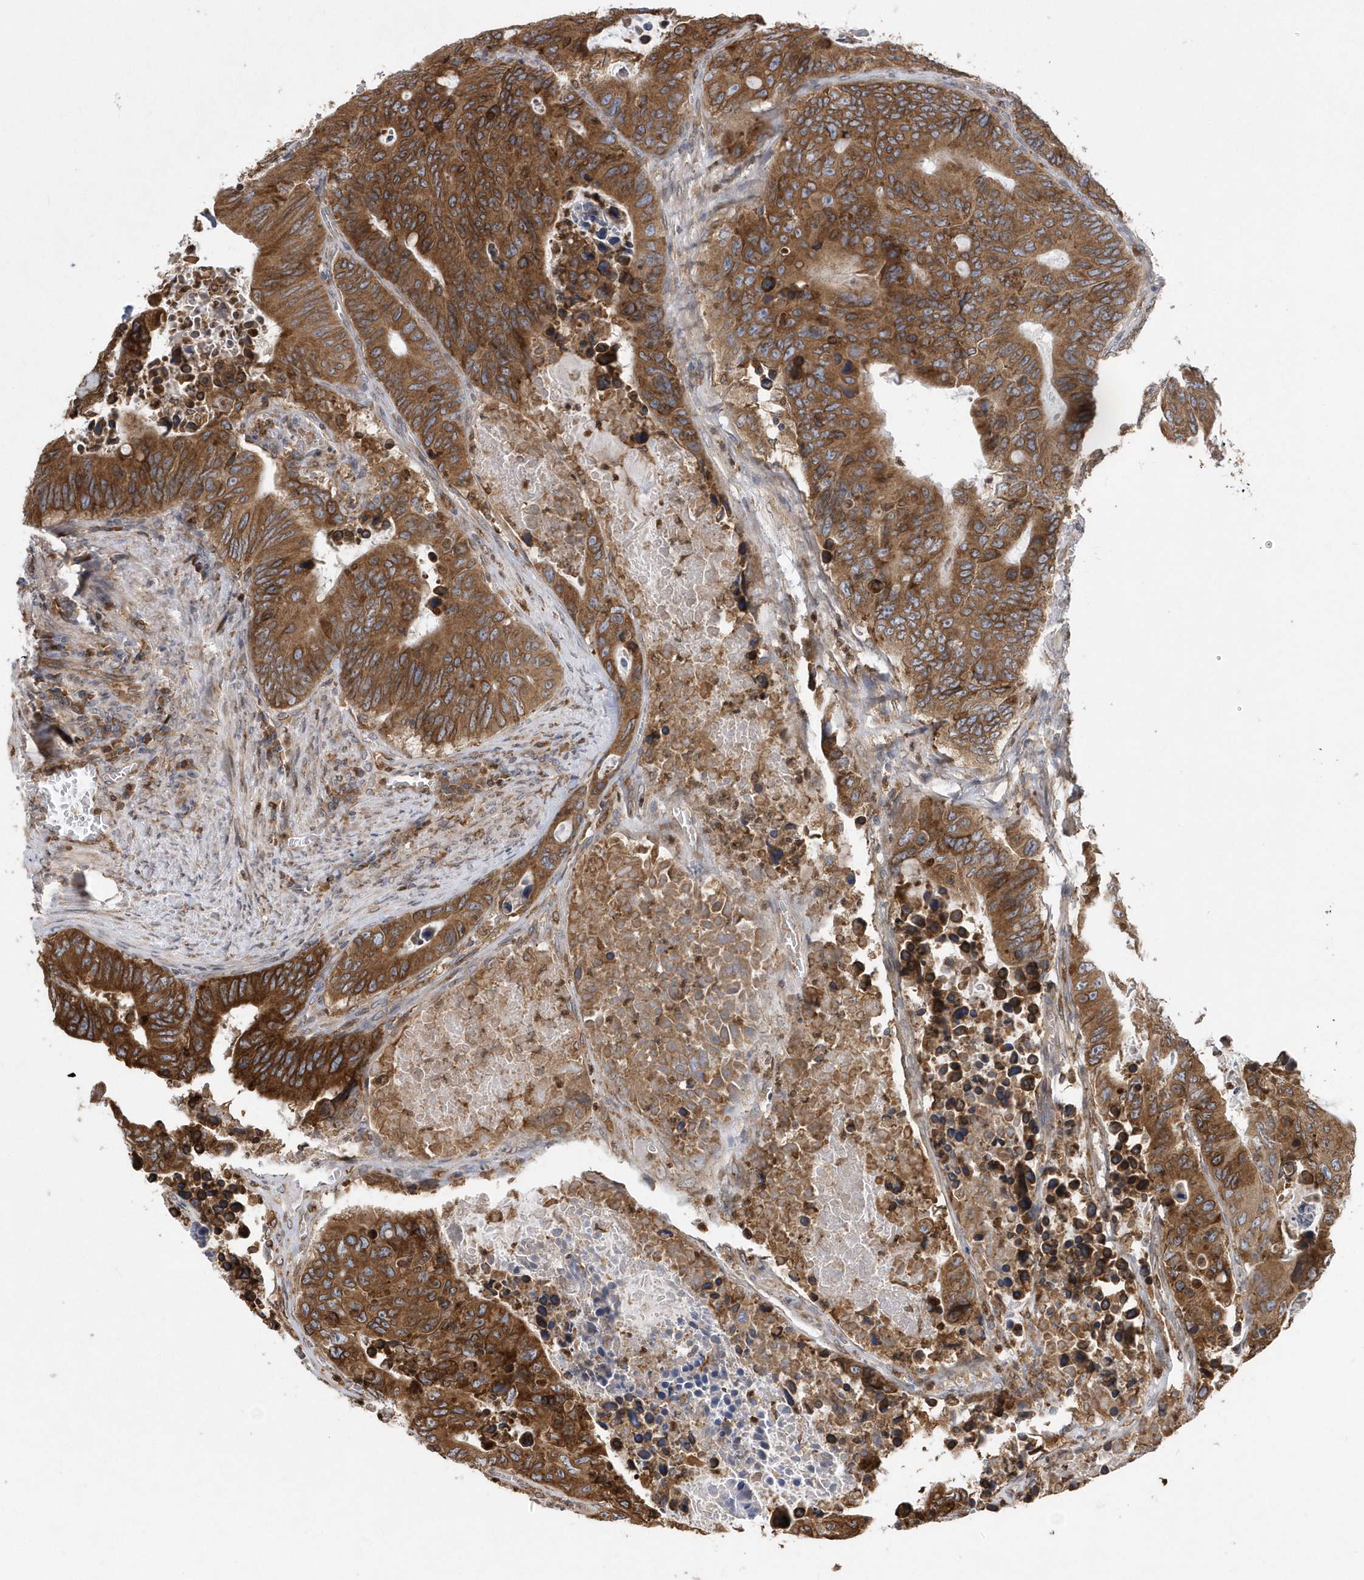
{"staining": {"intensity": "strong", "quantity": ">75%", "location": "cytoplasmic/membranous"}, "tissue": "colorectal cancer", "cell_type": "Tumor cells", "image_type": "cancer", "snomed": [{"axis": "morphology", "description": "Adenocarcinoma, NOS"}, {"axis": "topography", "description": "Colon"}], "caption": "This image exhibits immunohistochemistry staining of human adenocarcinoma (colorectal), with high strong cytoplasmic/membranous positivity in about >75% of tumor cells.", "gene": "VAMP7", "patient": {"sex": "male", "age": 87}}